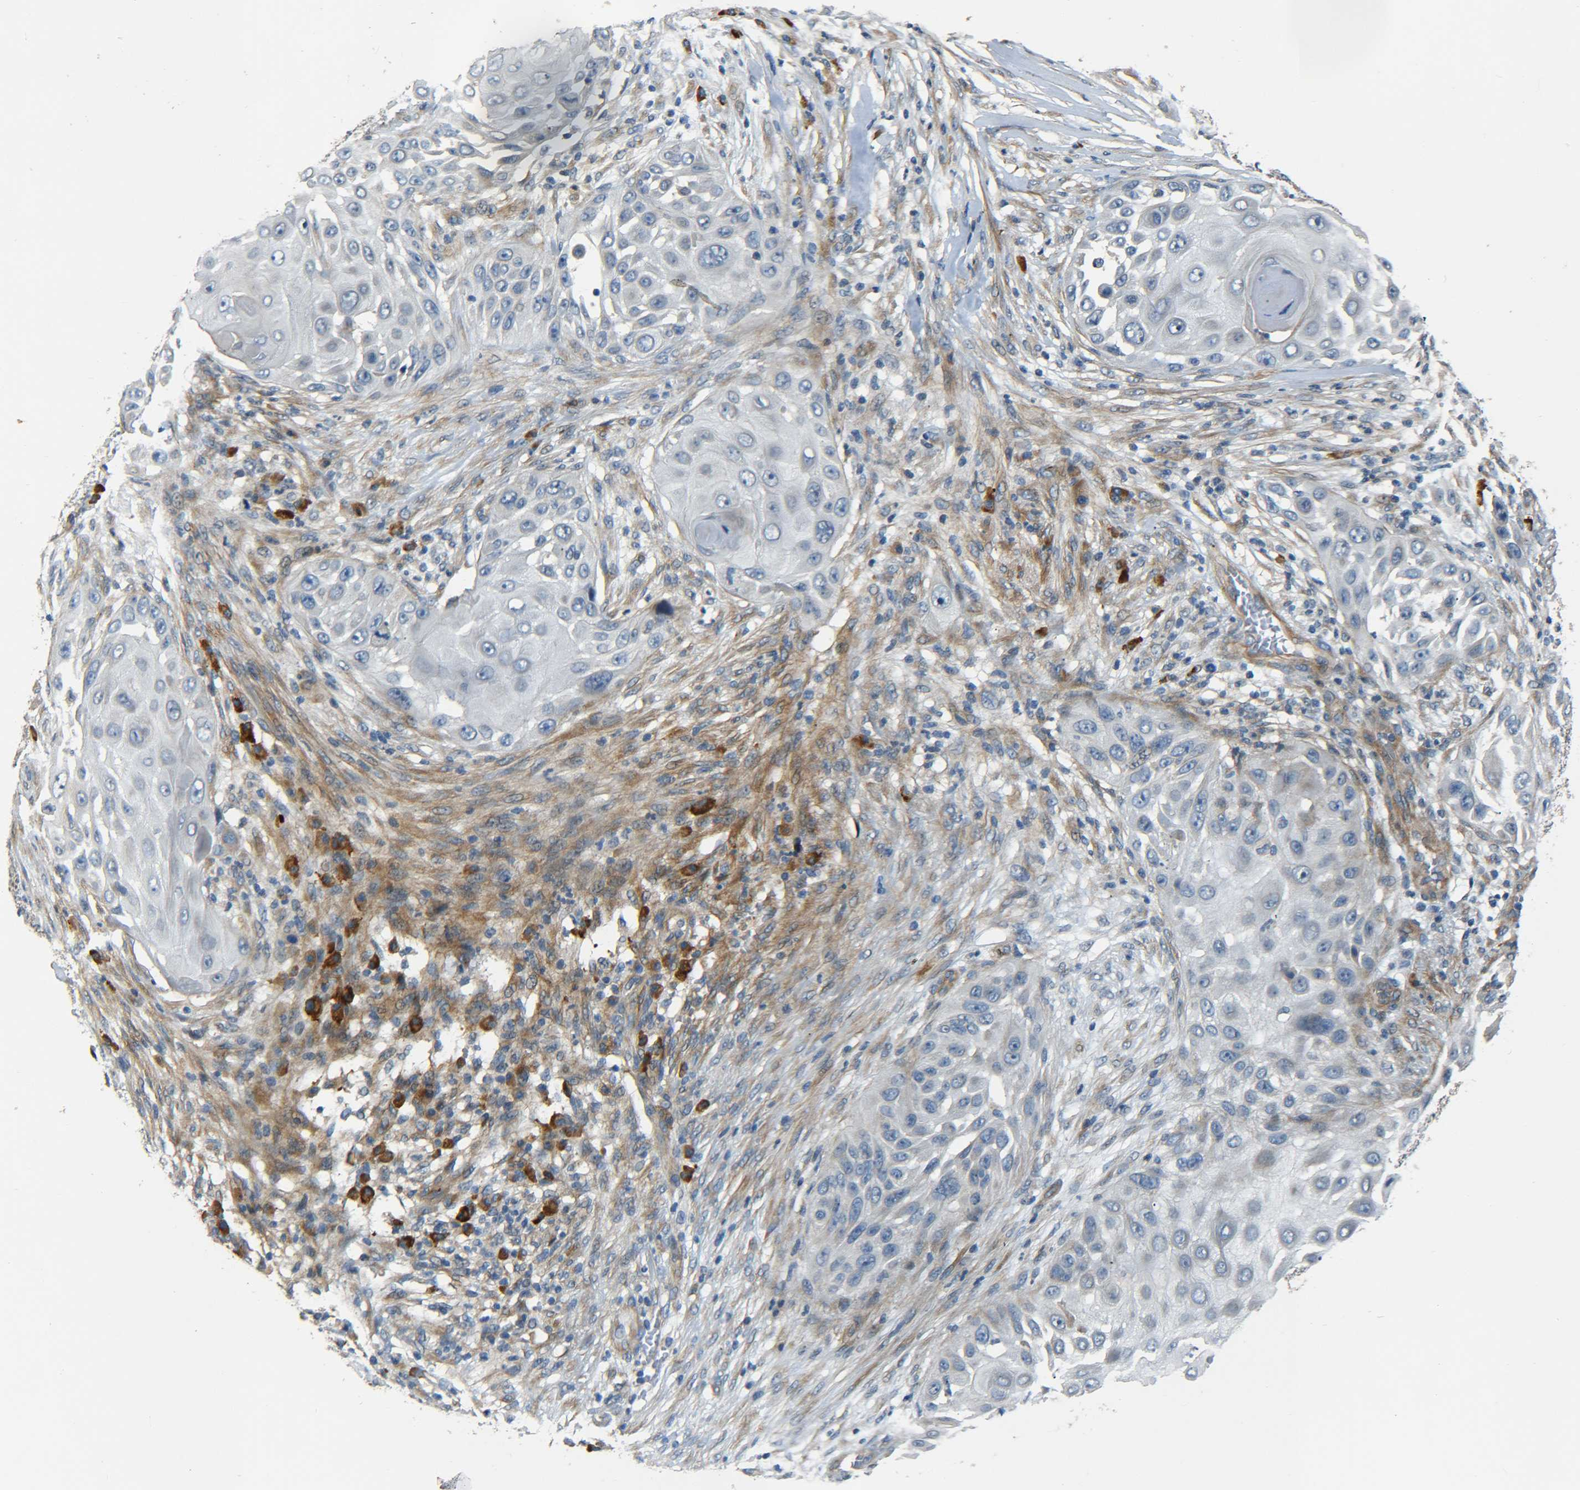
{"staining": {"intensity": "negative", "quantity": "none", "location": "none"}, "tissue": "skin cancer", "cell_type": "Tumor cells", "image_type": "cancer", "snomed": [{"axis": "morphology", "description": "Squamous cell carcinoma, NOS"}, {"axis": "topography", "description": "Skin"}], "caption": "Skin cancer (squamous cell carcinoma) stained for a protein using immunohistochemistry reveals no expression tumor cells.", "gene": "MEIS1", "patient": {"sex": "female", "age": 44}}